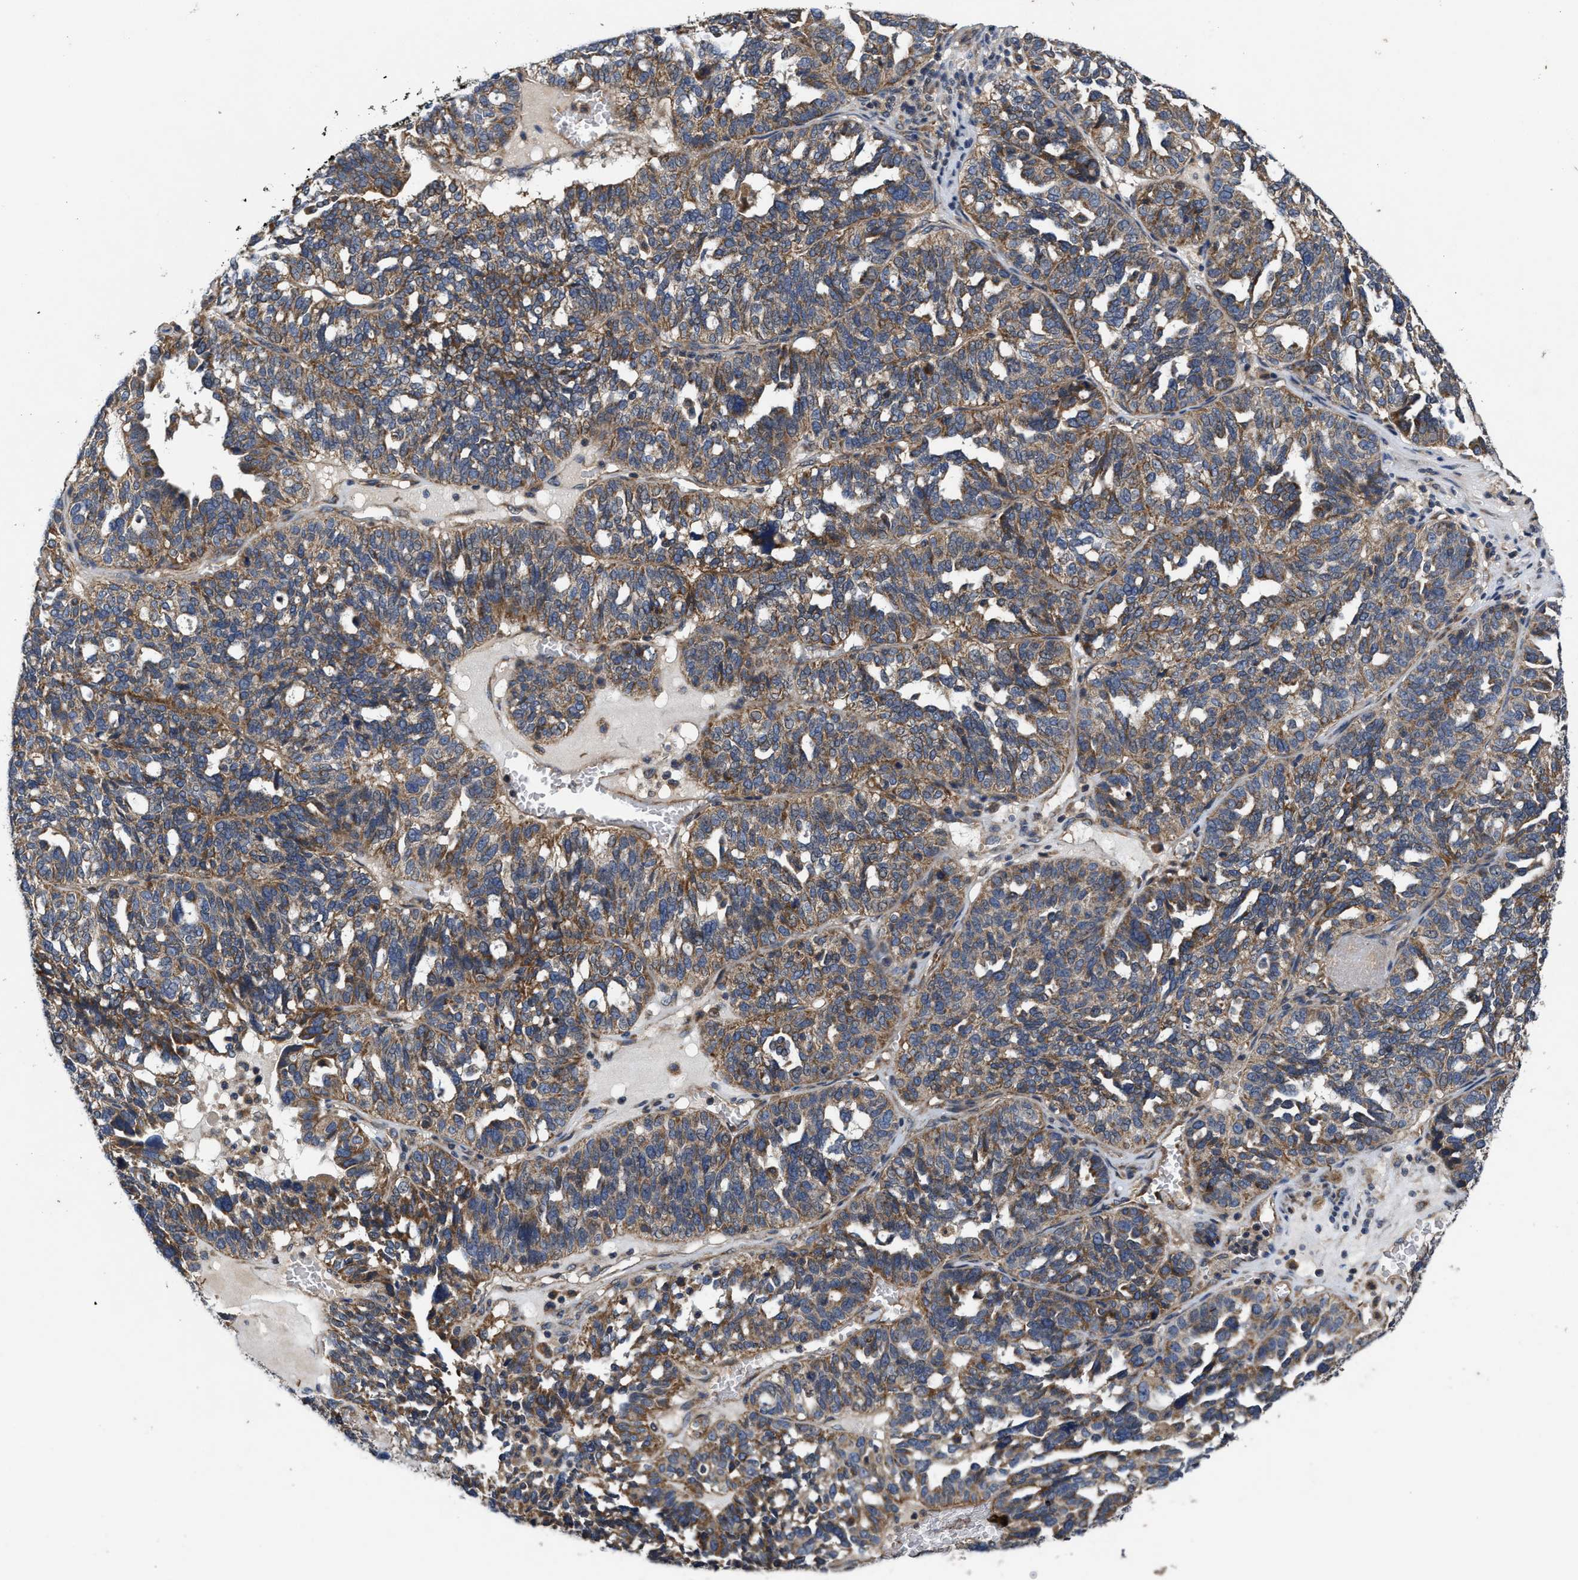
{"staining": {"intensity": "moderate", "quantity": ">75%", "location": "cytoplasmic/membranous"}, "tissue": "ovarian cancer", "cell_type": "Tumor cells", "image_type": "cancer", "snomed": [{"axis": "morphology", "description": "Cystadenocarcinoma, serous, NOS"}, {"axis": "topography", "description": "Ovary"}], "caption": "Approximately >75% of tumor cells in human serous cystadenocarcinoma (ovarian) display moderate cytoplasmic/membranous protein positivity as visualized by brown immunohistochemical staining.", "gene": "EFNA4", "patient": {"sex": "female", "age": 59}}